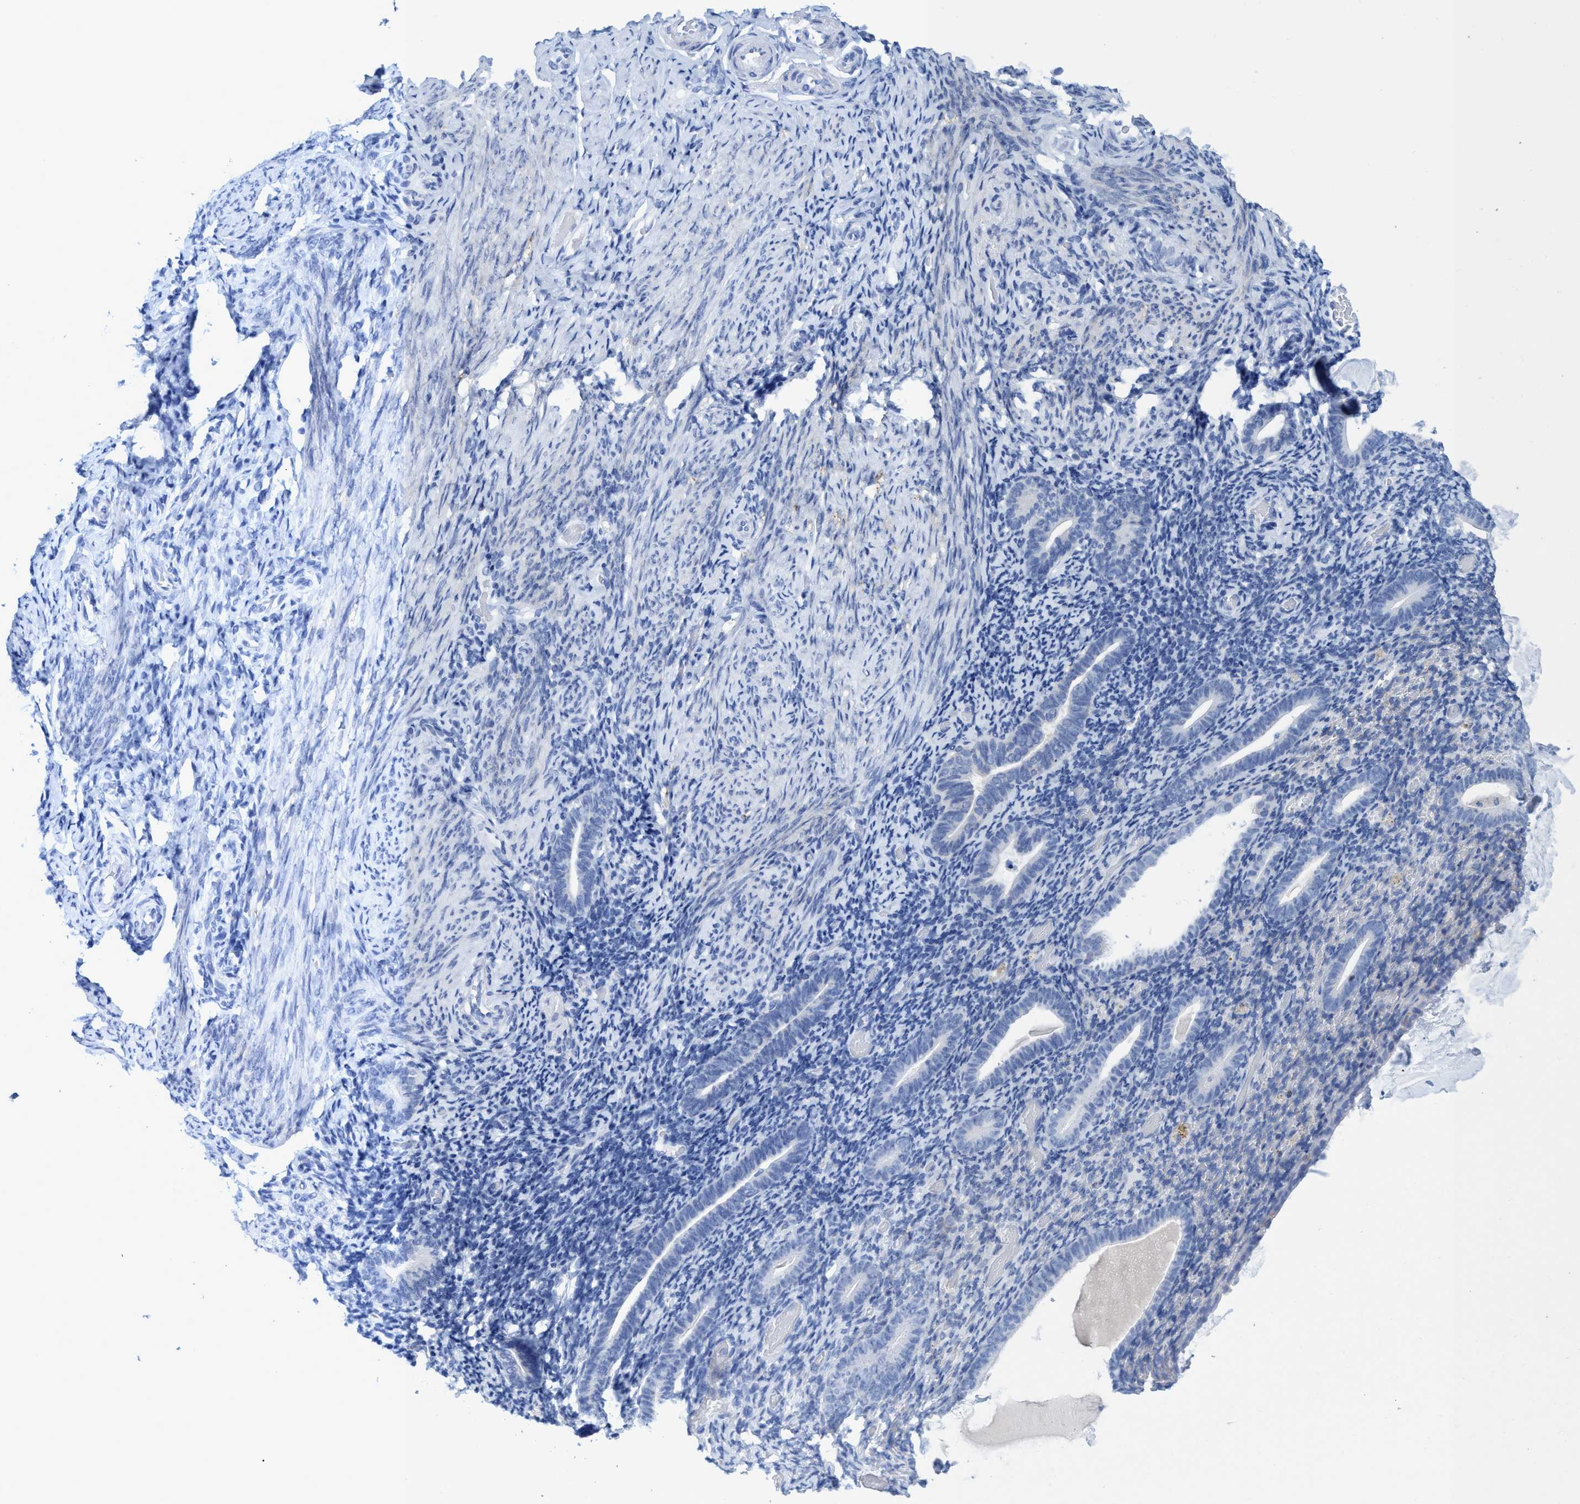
{"staining": {"intensity": "negative", "quantity": "none", "location": "none"}, "tissue": "endometrium", "cell_type": "Cells in endometrial stroma", "image_type": "normal", "snomed": [{"axis": "morphology", "description": "Normal tissue, NOS"}, {"axis": "topography", "description": "Endometrium"}], "caption": "Immunohistochemistry micrograph of normal endometrium stained for a protein (brown), which demonstrates no staining in cells in endometrial stroma.", "gene": "PLPPR1", "patient": {"sex": "female", "age": 51}}